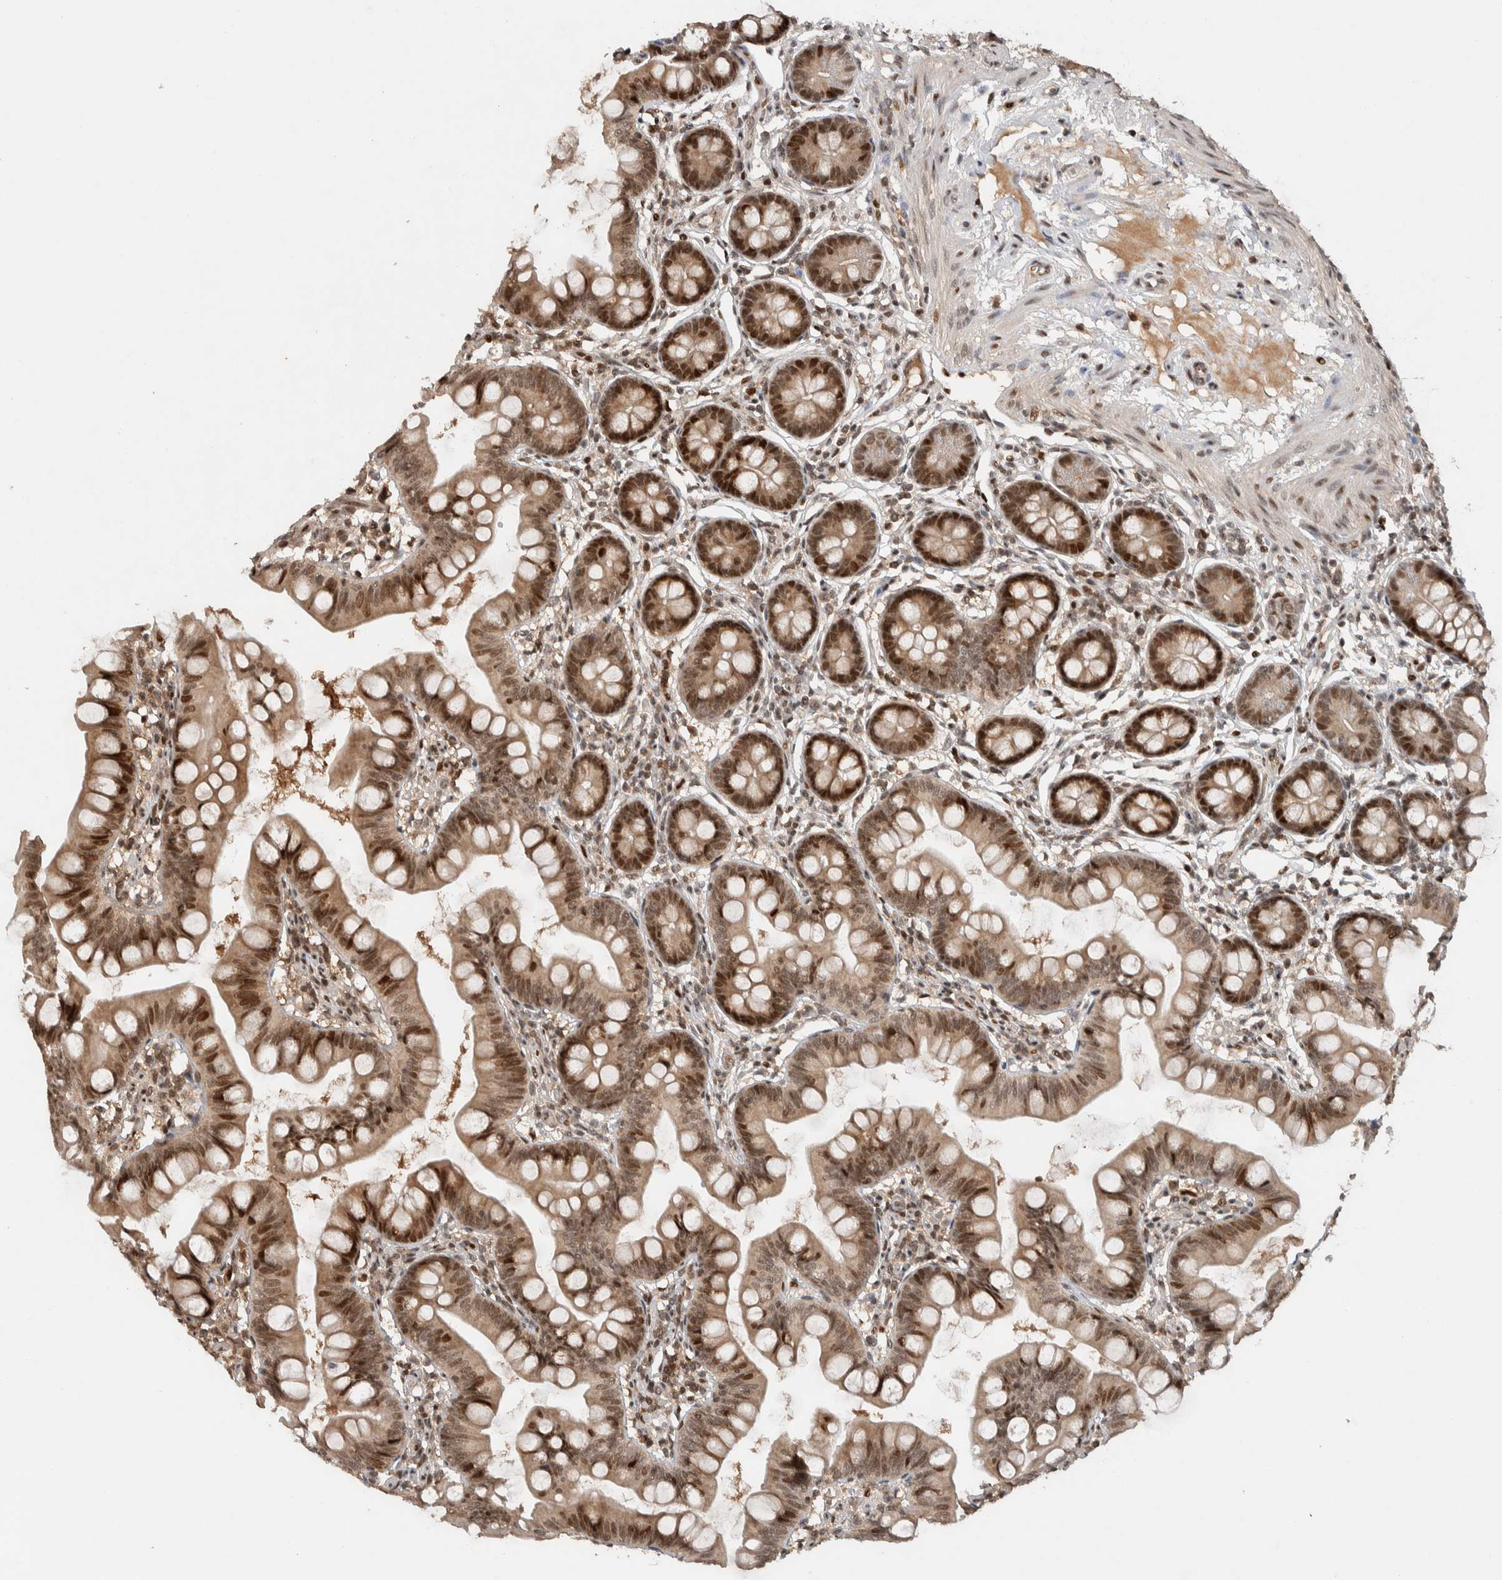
{"staining": {"intensity": "moderate", "quantity": ">75%", "location": "cytoplasmic/membranous,nuclear"}, "tissue": "small intestine", "cell_type": "Glandular cells", "image_type": "normal", "snomed": [{"axis": "morphology", "description": "Normal tissue, NOS"}, {"axis": "topography", "description": "Small intestine"}], "caption": "Glandular cells exhibit medium levels of moderate cytoplasmic/membranous,nuclear positivity in approximately >75% of cells in normal small intestine. The protein is shown in brown color, while the nuclei are stained blue.", "gene": "ZNF521", "patient": {"sex": "male", "age": 7}}